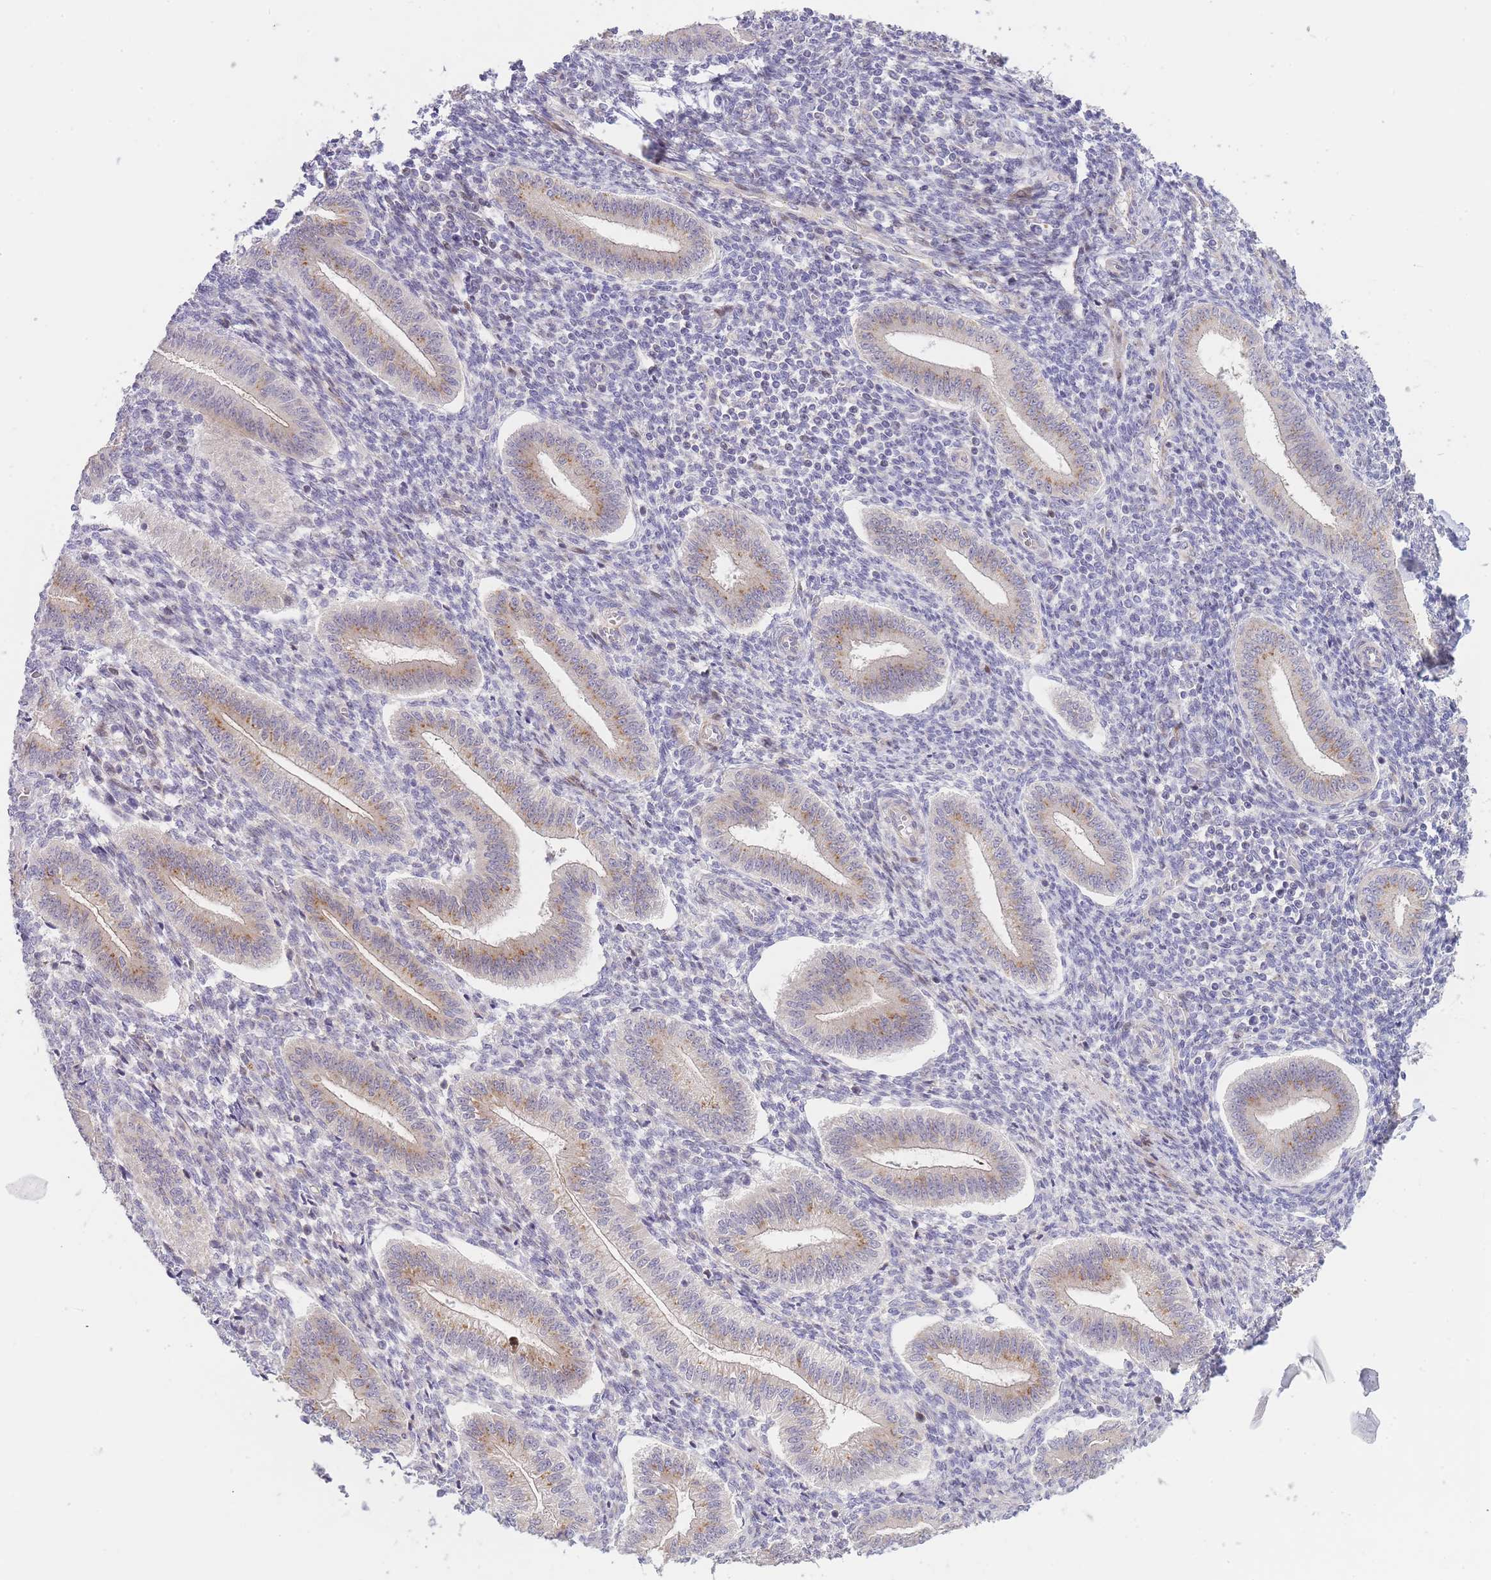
{"staining": {"intensity": "negative", "quantity": "none", "location": "none"}, "tissue": "endometrium", "cell_type": "Cells in endometrial stroma", "image_type": "normal", "snomed": [{"axis": "morphology", "description": "Normal tissue, NOS"}, {"axis": "topography", "description": "Endometrium"}], "caption": "Immunohistochemistry (IHC) histopathology image of unremarkable endometrium: endometrium stained with DAB (3,3'-diaminobenzidine) reveals no significant protein staining in cells in endometrial stroma.", "gene": "ATP5MC2", "patient": {"sex": "female", "age": 34}}